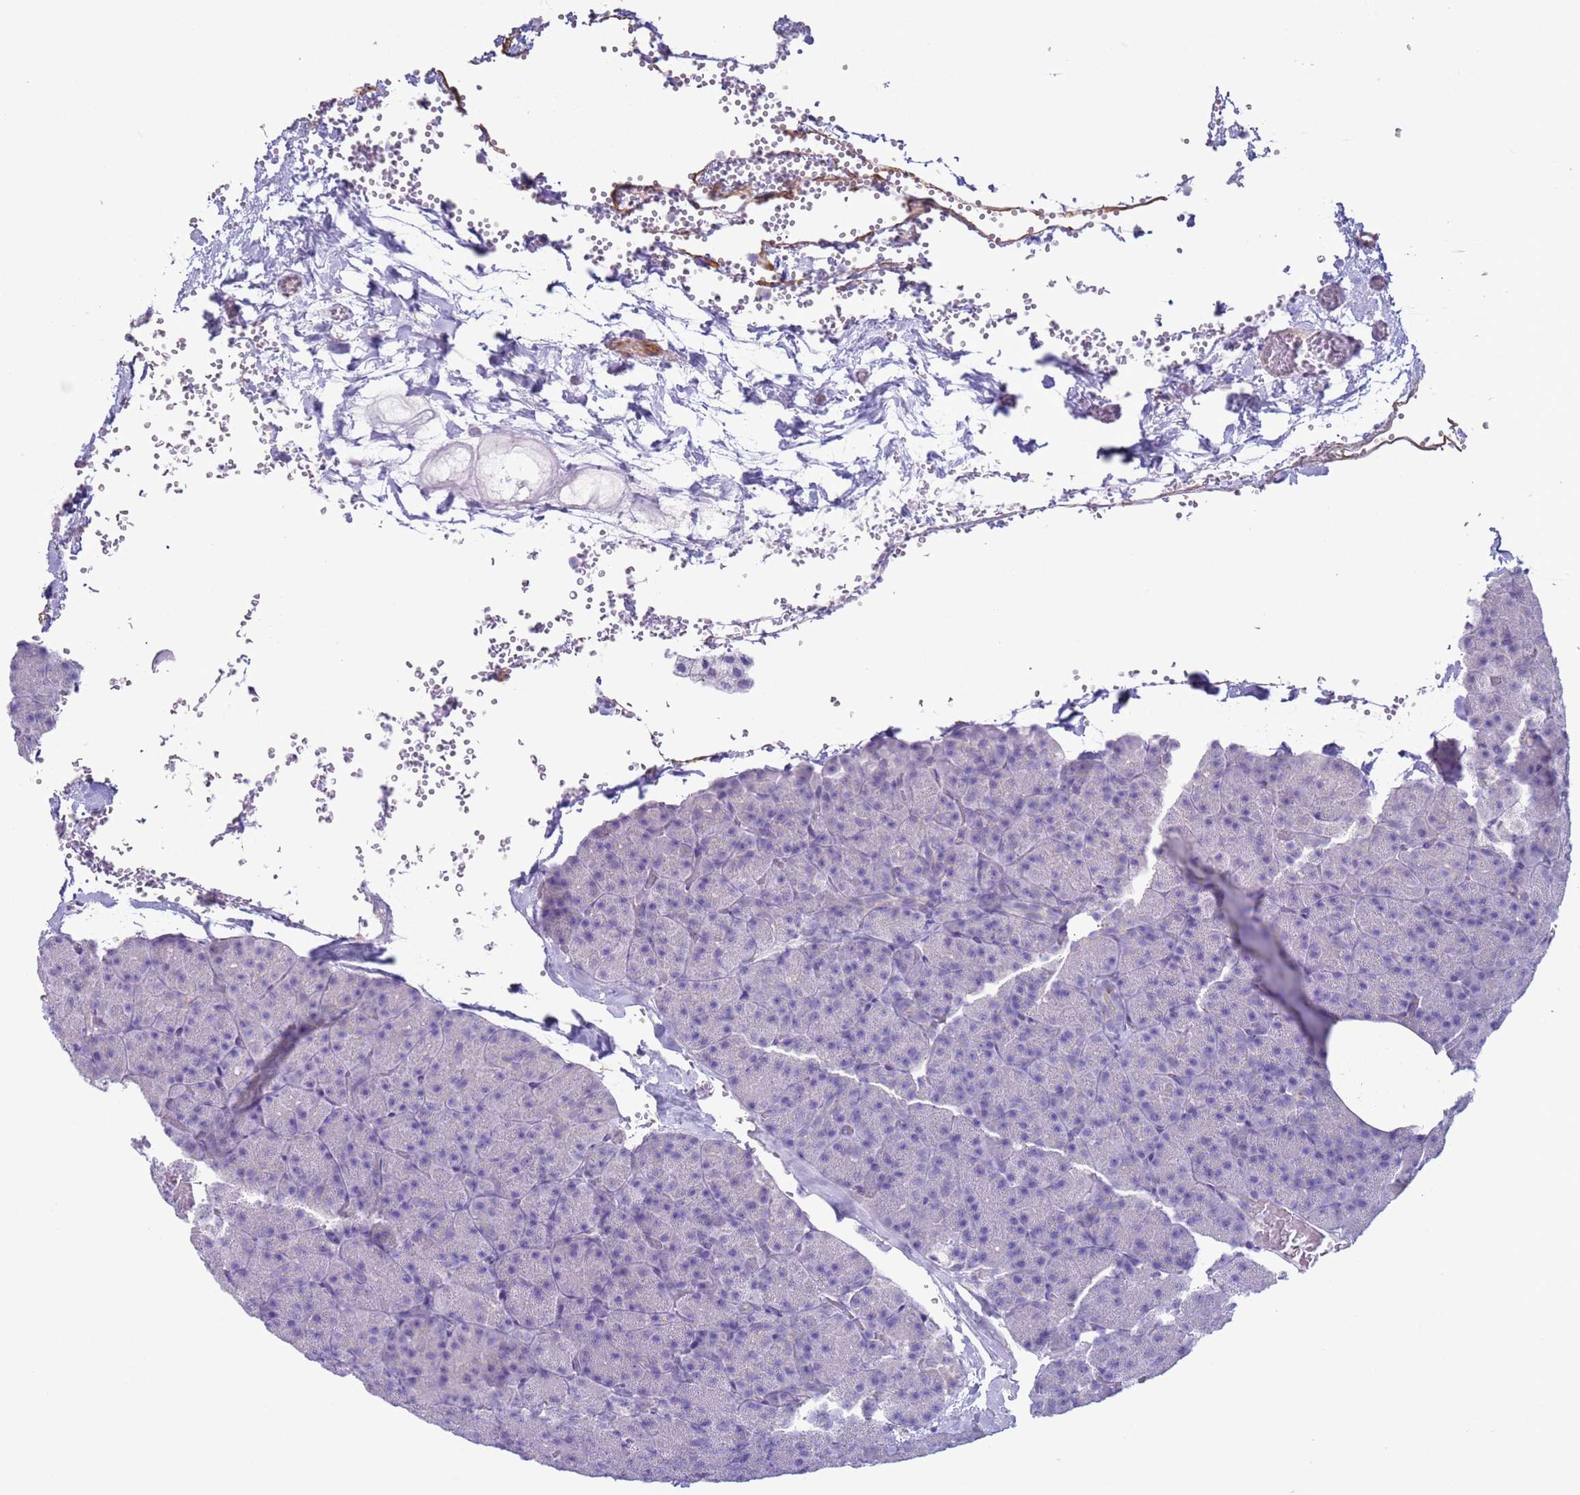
{"staining": {"intensity": "negative", "quantity": "none", "location": "none"}, "tissue": "pancreas", "cell_type": "Exocrine glandular cells", "image_type": "normal", "snomed": [{"axis": "morphology", "description": "Normal tissue, NOS"}, {"axis": "morphology", "description": "Carcinoid, malignant, NOS"}, {"axis": "topography", "description": "Pancreas"}], "caption": "Immunohistochemical staining of unremarkable pancreas reveals no significant positivity in exocrine glandular cells.", "gene": "NPAP1", "patient": {"sex": "female", "age": 35}}